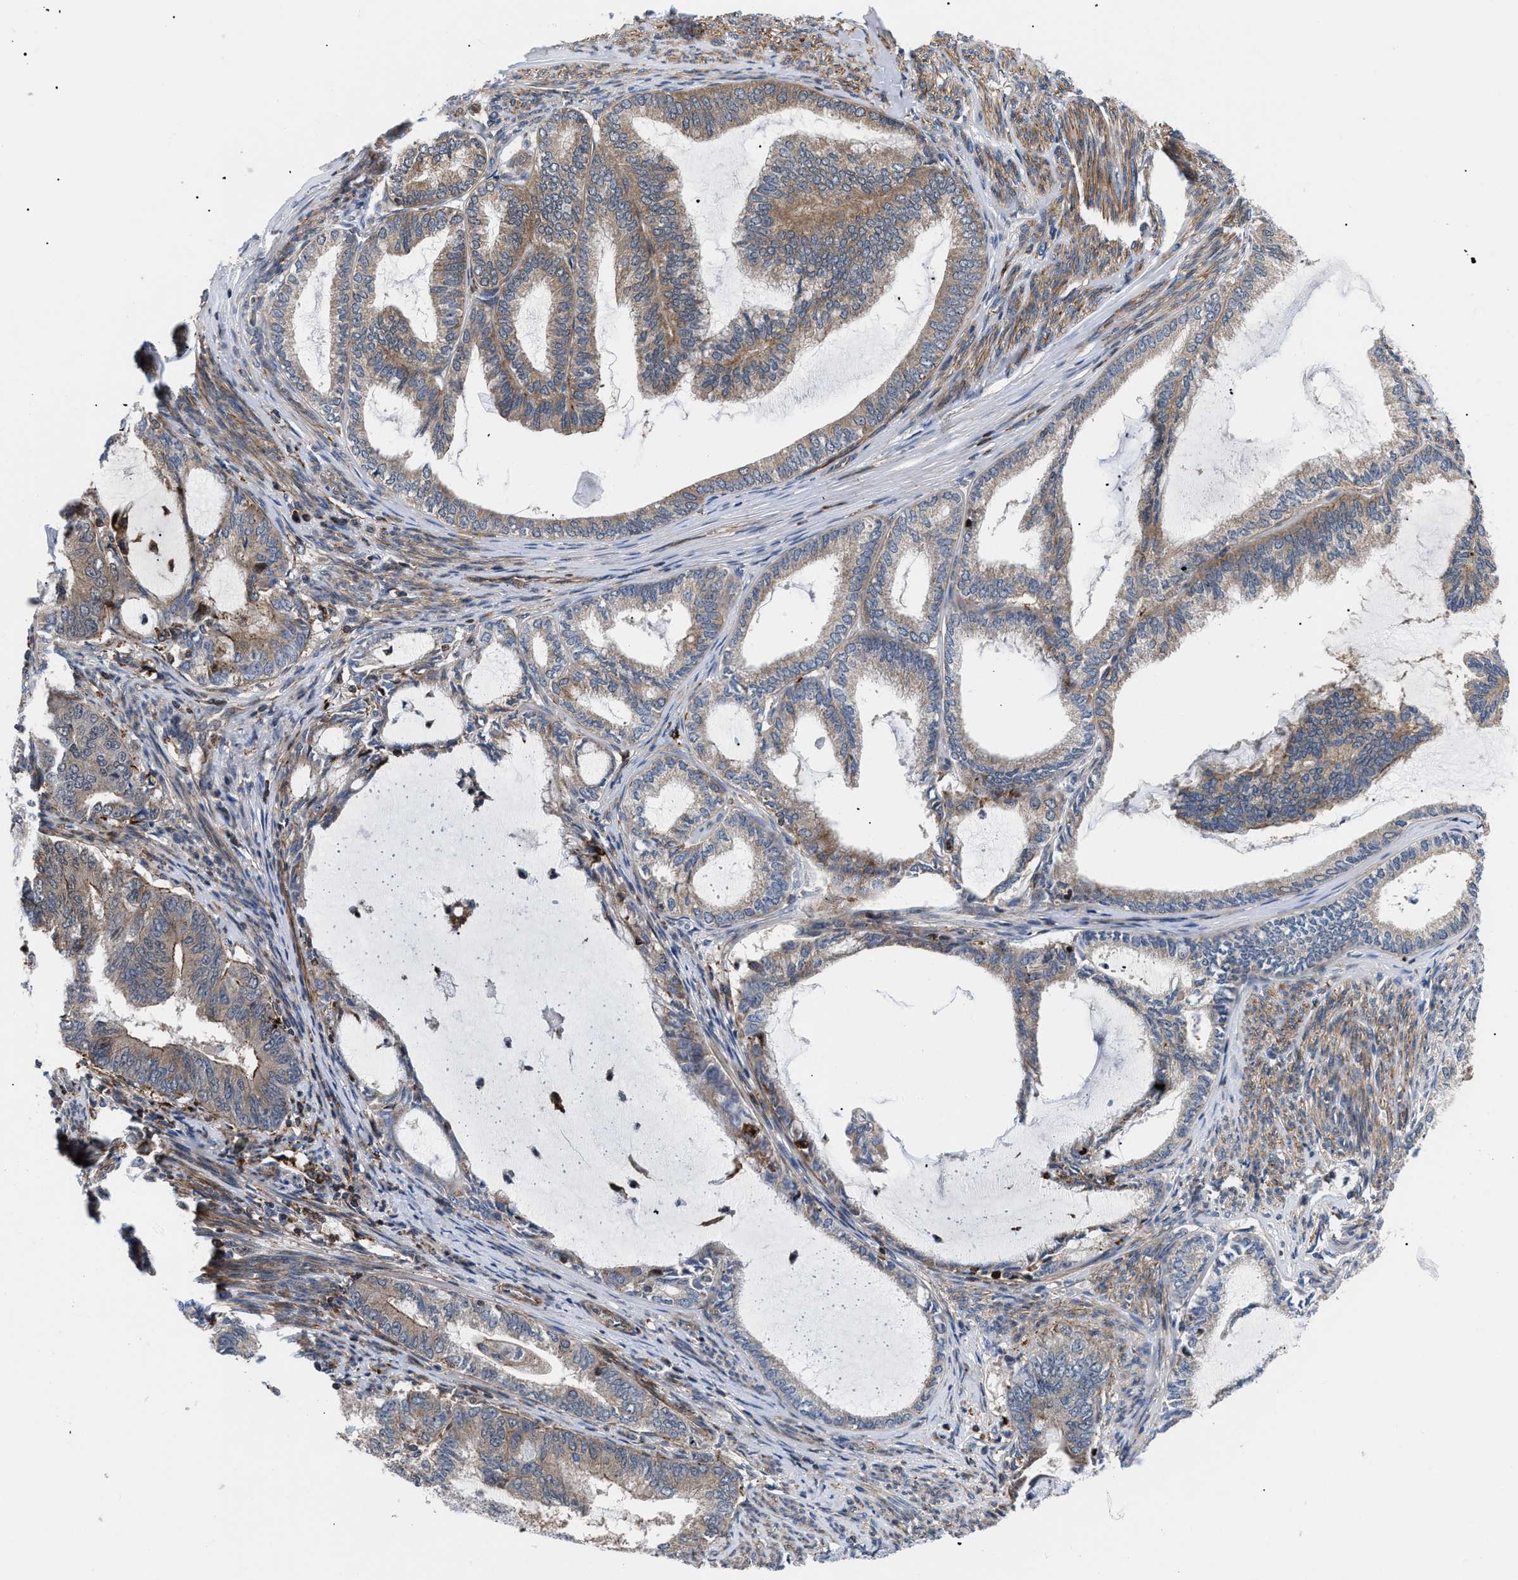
{"staining": {"intensity": "moderate", "quantity": ">75%", "location": "cytoplasmic/membranous"}, "tissue": "endometrial cancer", "cell_type": "Tumor cells", "image_type": "cancer", "snomed": [{"axis": "morphology", "description": "Adenocarcinoma, NOS"}, {"axis": "topography", "description": "Endometrium"}], "caption": "Adenocarcinoma (endometrial) stained for a protein (brown) displays moderate cytoplasmic/membranous positive positivity in about >75% of tumor cells.", "gene": "SPAST", "patient": {"sex": "female", "age": 86}}